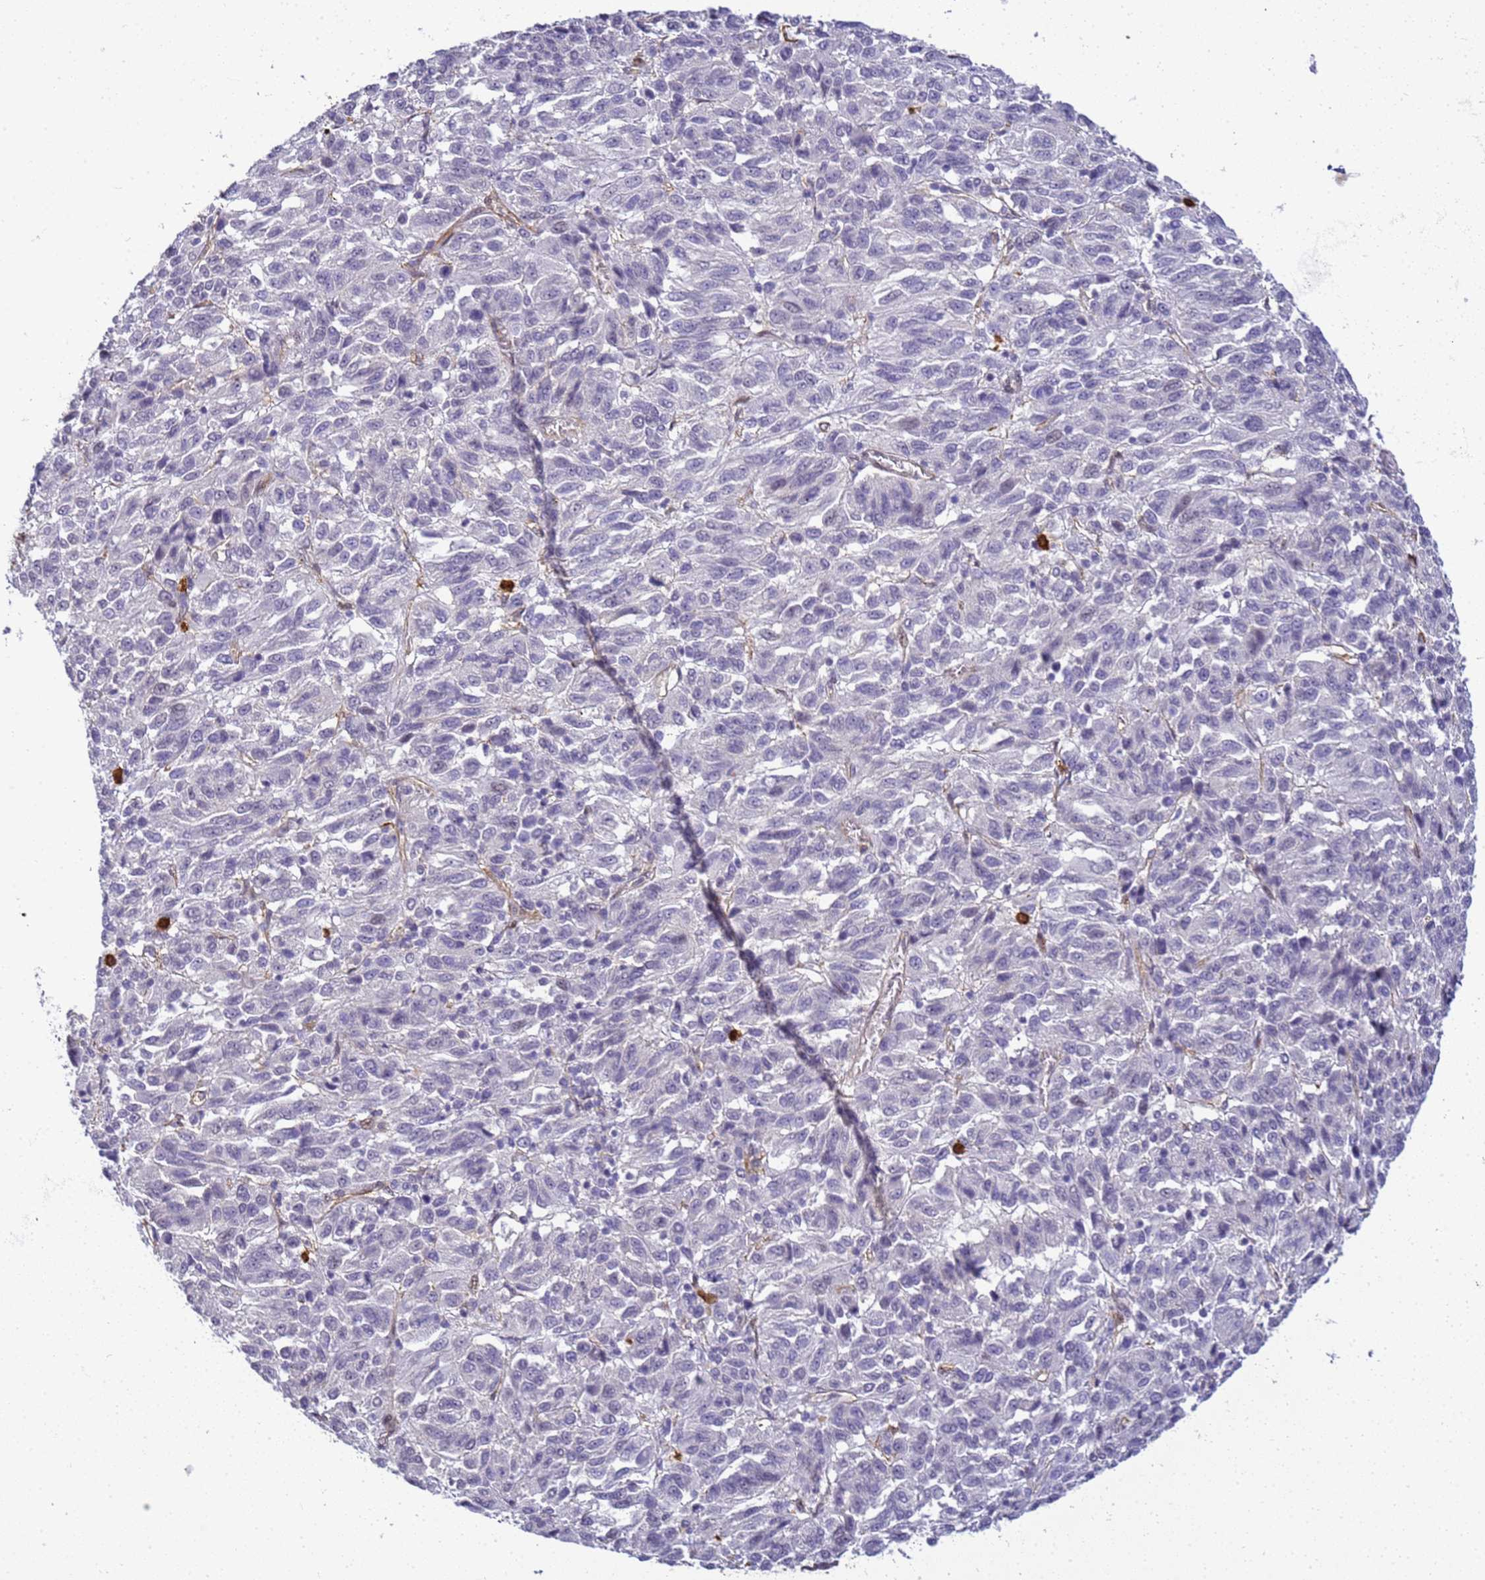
{"staining": {"intensity": "negative", "quantity": "none", "location": "none"}, "tissue": "melanoma", "cell_type": "Tumor cells", "image_type": "cancer", "snomed": [{"axis": "morphology", "description": "Malignant melanoma, Metastatic site"}, {"axis": "topography", "description": "Lung"}], "caption": "Tumor cells show no significant protein positivity in malignant melanoma (metastatic site). (DAB (3,3'-diaminobenzidine) immunohistochemistry with hematoxylin counter stain).", "gene": "GON4L", "patient": {"sex": "male", "age": 64}}